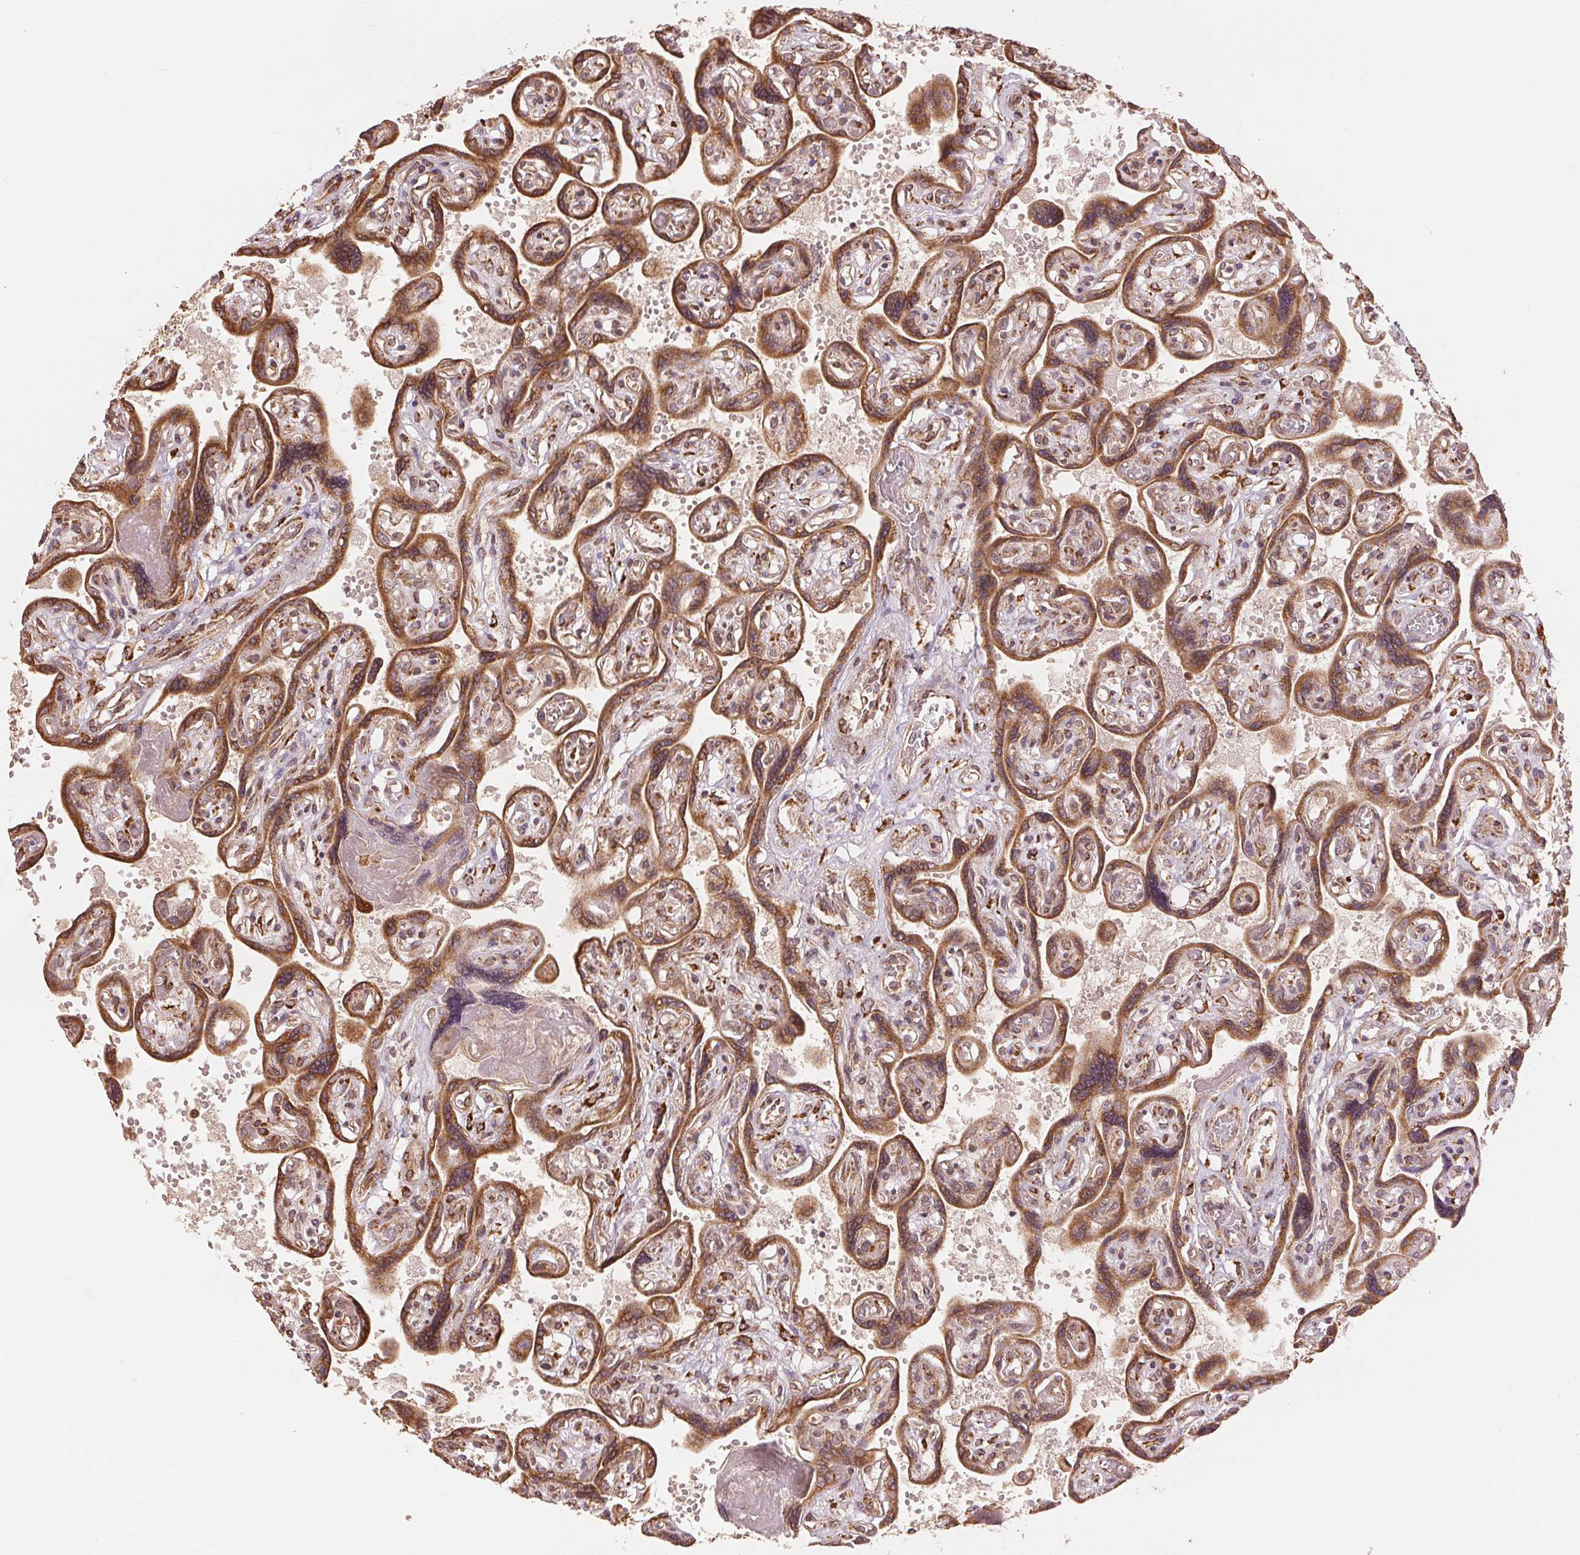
{"staining": {"intensity": "strong", "quantity": ">75%", "location": "cytoplasmic/membranous"}, "tissue": "placenta", "cell_type": "Decidual cells", "image_type": "normal", "snomed": [{"axis": "morphology", "description": "Normal tissue, NOS"}, {"axis": "topography", "description": "Placenta"}], "caption": "A micrograph of human placenta stained for a protein reveals strong cytoplasmic/membranous brown staining in decidual cells.", "gene": "SLC20A1", "patient": {"sex": "female", "age": 32}}